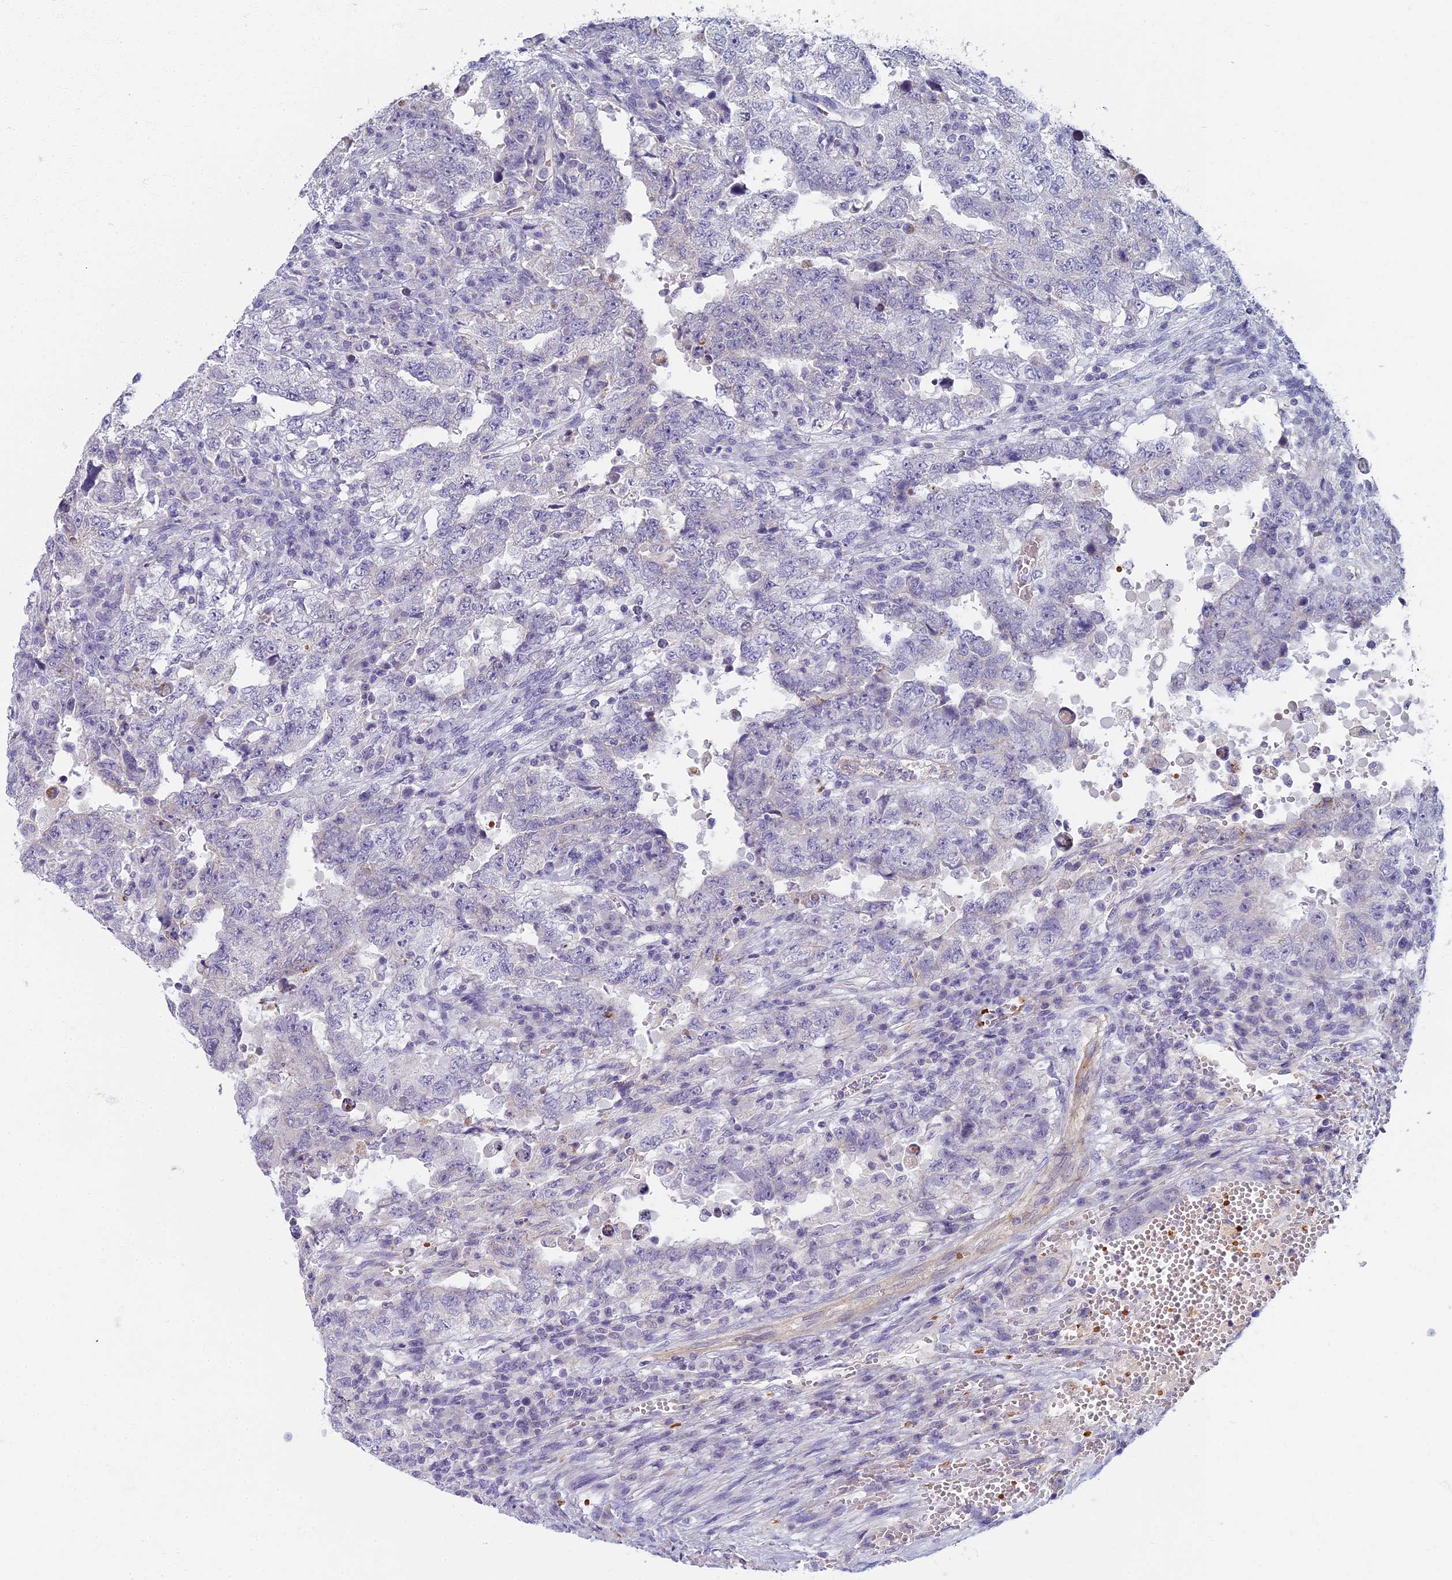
{"staining": {"intensity": "negative", "quantity": "none", "location": "none"}, "tissue": "testis cancer", "cell_type": "Tumor cells", "image_type": "cancer", "snomed": [{"axis": "morphology", "description": "Carcinoma, Embryonal, NOS"}, {"axis": "topography", "description": "Testis"}], "caption": "The immunohistochemistry histopathology image has no significant positivity in tumor cells of embryonal carcinoma (testis) tissue.", "gene": "ARL15", "patient": {"sex": "male", "age": 26}}